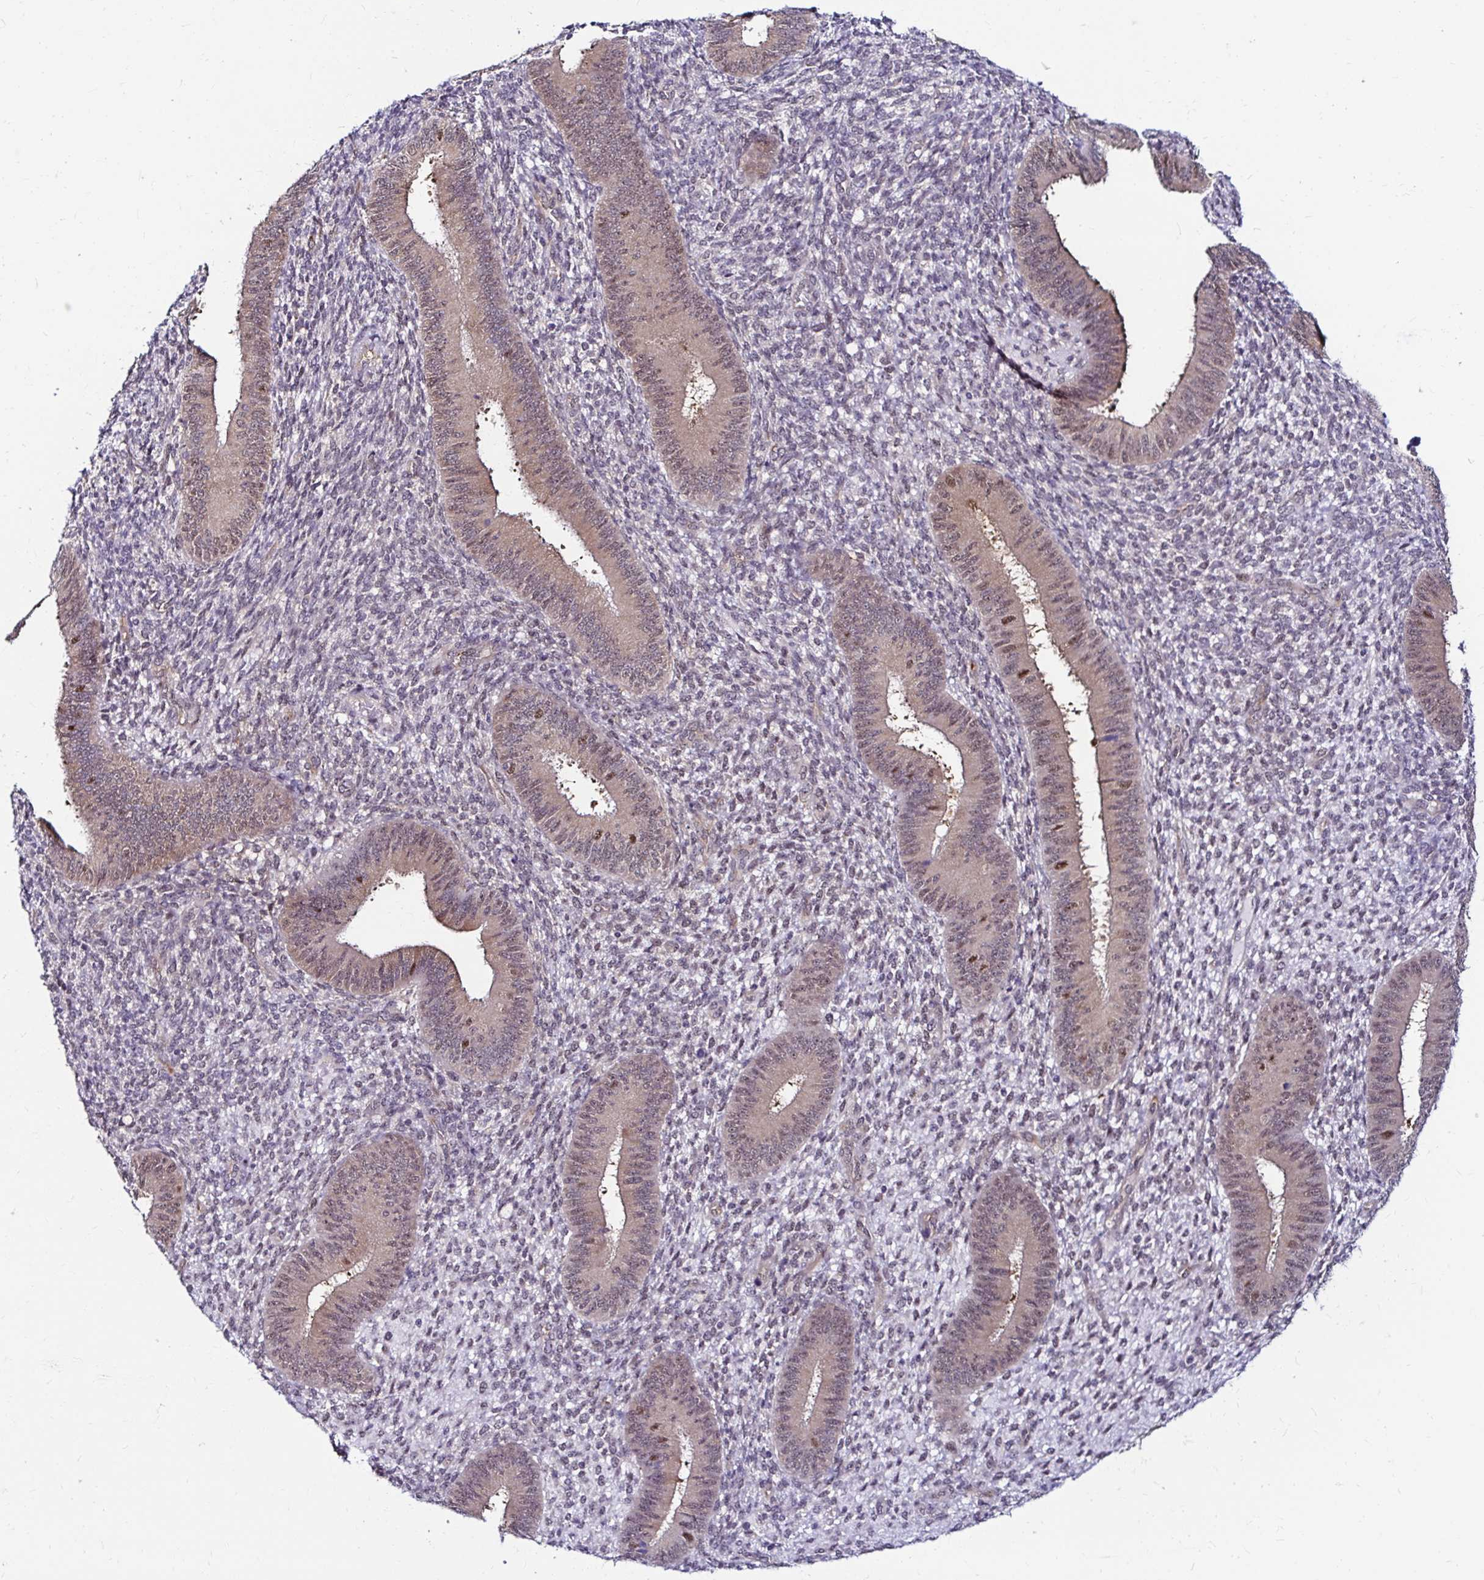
{"staining": {"intensity": "weak", "quantity": "<25%", "location": "nuclear"}, "tissue": "endometrium", "cell_type": "Cells in endometrial stroma", "image_type": "normal", "snomed": [{"axis": "morphology", "description": "Normal tissue, NOS"}, {"axis": "topography", "description": "Endometrium"}], "caption": "DAB immunohistochemical staining of benign endometrium displays no significant positivity in cells in endometrial stroma. The staining is performed using DAB brown chromogen with nuclei counter-stained in using hematoxylin.", "gene": "PSMD3", "patient": {"sex": "female", "age": 39}}